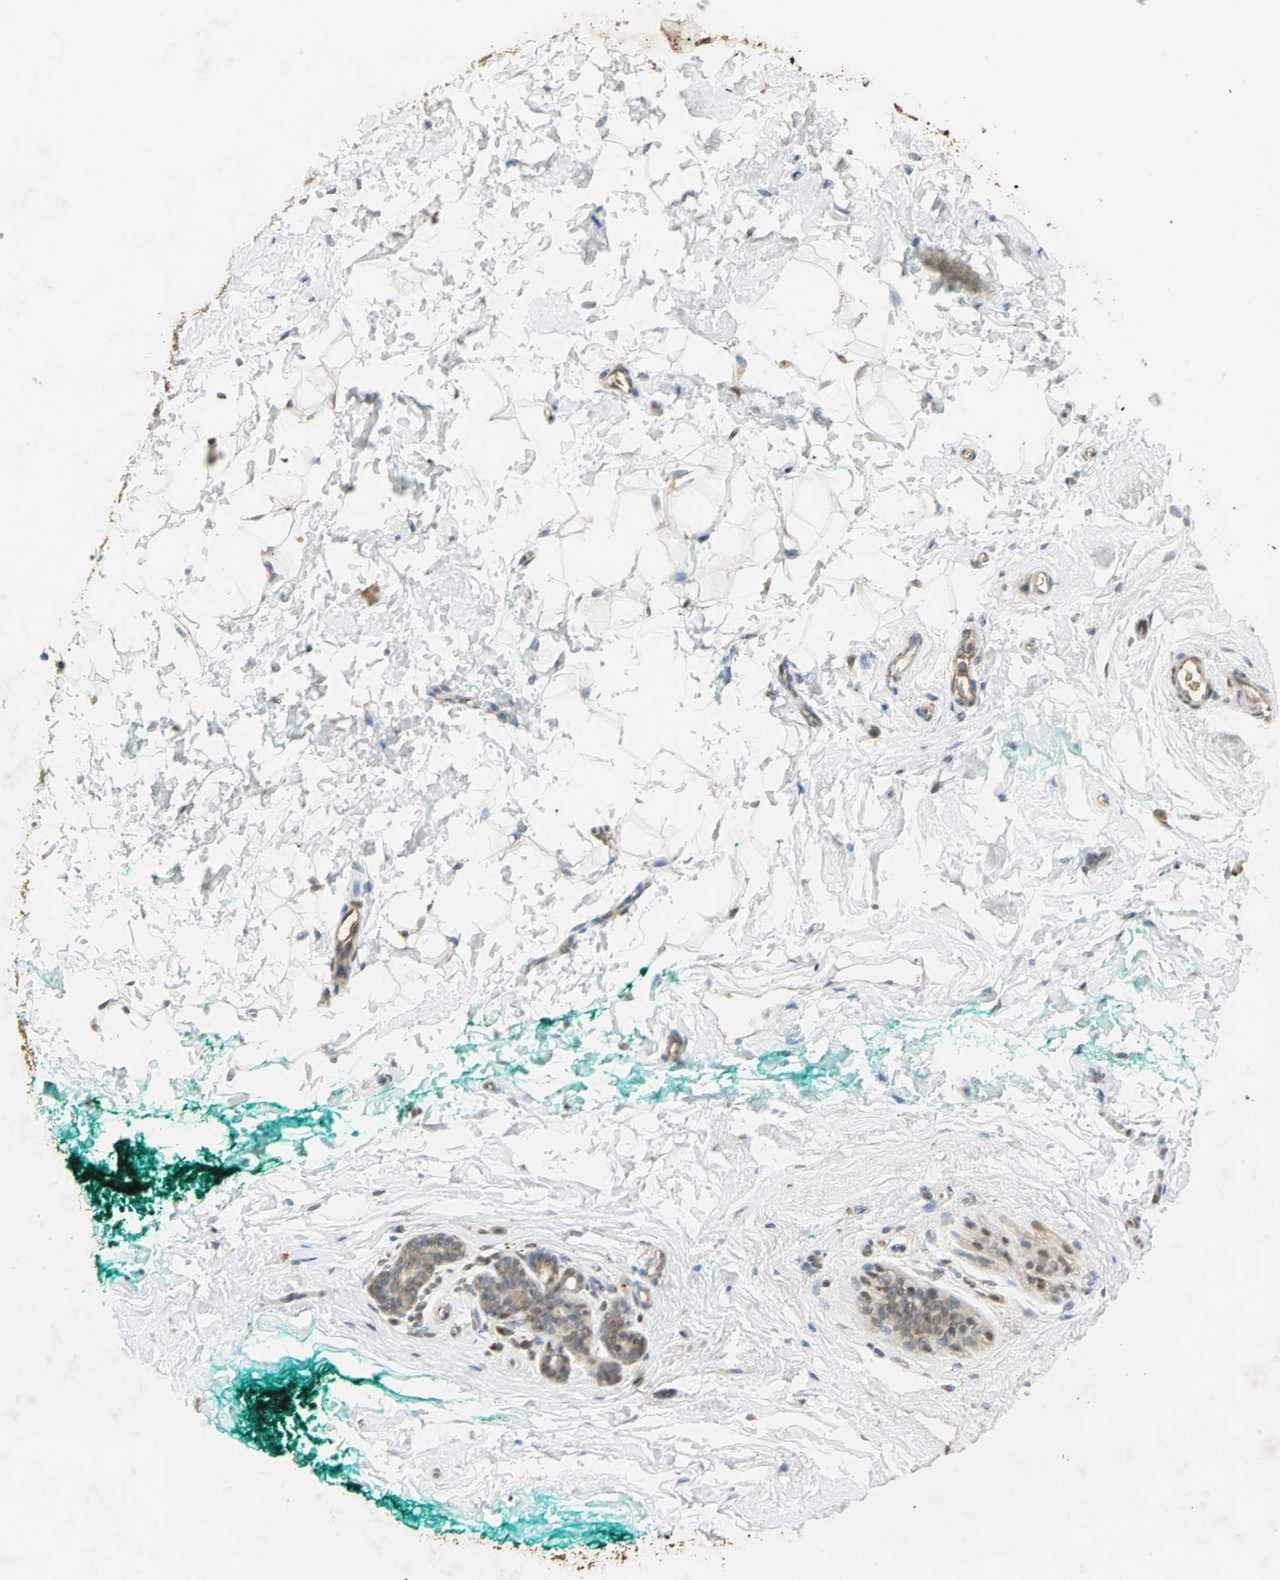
{"staining": {"intensity": "weak", "quantity": "<25%", "location": "cytoplasmic/membranous"}, "tissue": "breast", "cell_type": "Adipocytes", "image_type": "normal", "snomed": [{"axis": "morphology", "description": "Normal tissue, NOS"}, {"axis": "topography", "description": "Breast"}], "caption": "Adipocytes are negative for protein expression in benign human breast. The staining is performed using DAB brown chromogen with nuclei counter-stained in using hematoxylin.", "gene": "GAPDH", "patient": {"sex": "female", "age": 52}}